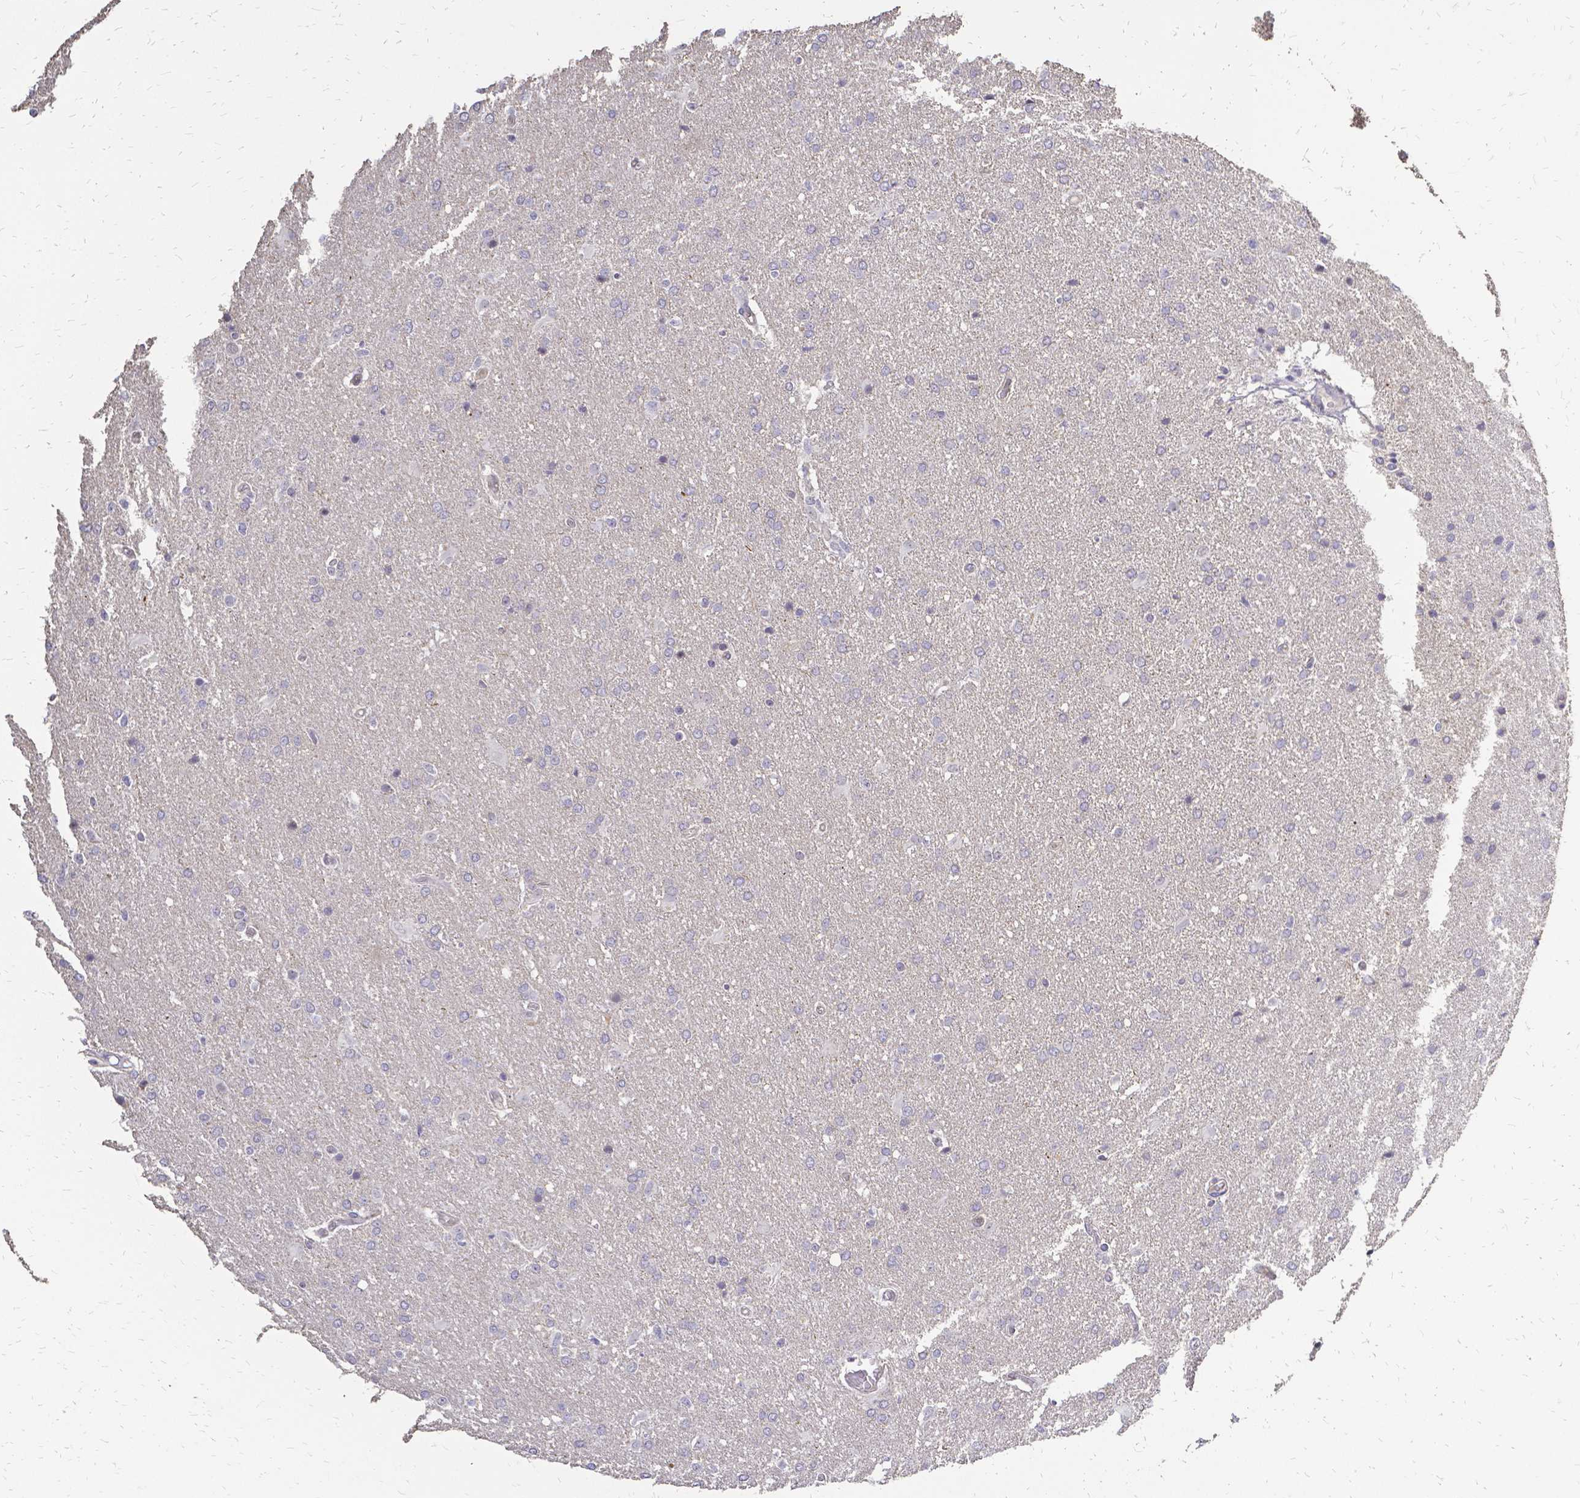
{"staining": {"intensity": "negative", "quantity": "none", "location": "none"}, "tissue": "glioma", "cell_type": "Tumor cells", "image_type": "cancer", "snomed": [{"axis": "morphology", "description": "Glioma, malignant, High grade"}, {"axis": "topography", "description": "Brain"}], "caption": "Glioma was stained to show a protein in brown. There is no significant staining in tumor cells.", "gene": "CIB1", "patient": {"sex": "male", "age": 68}}